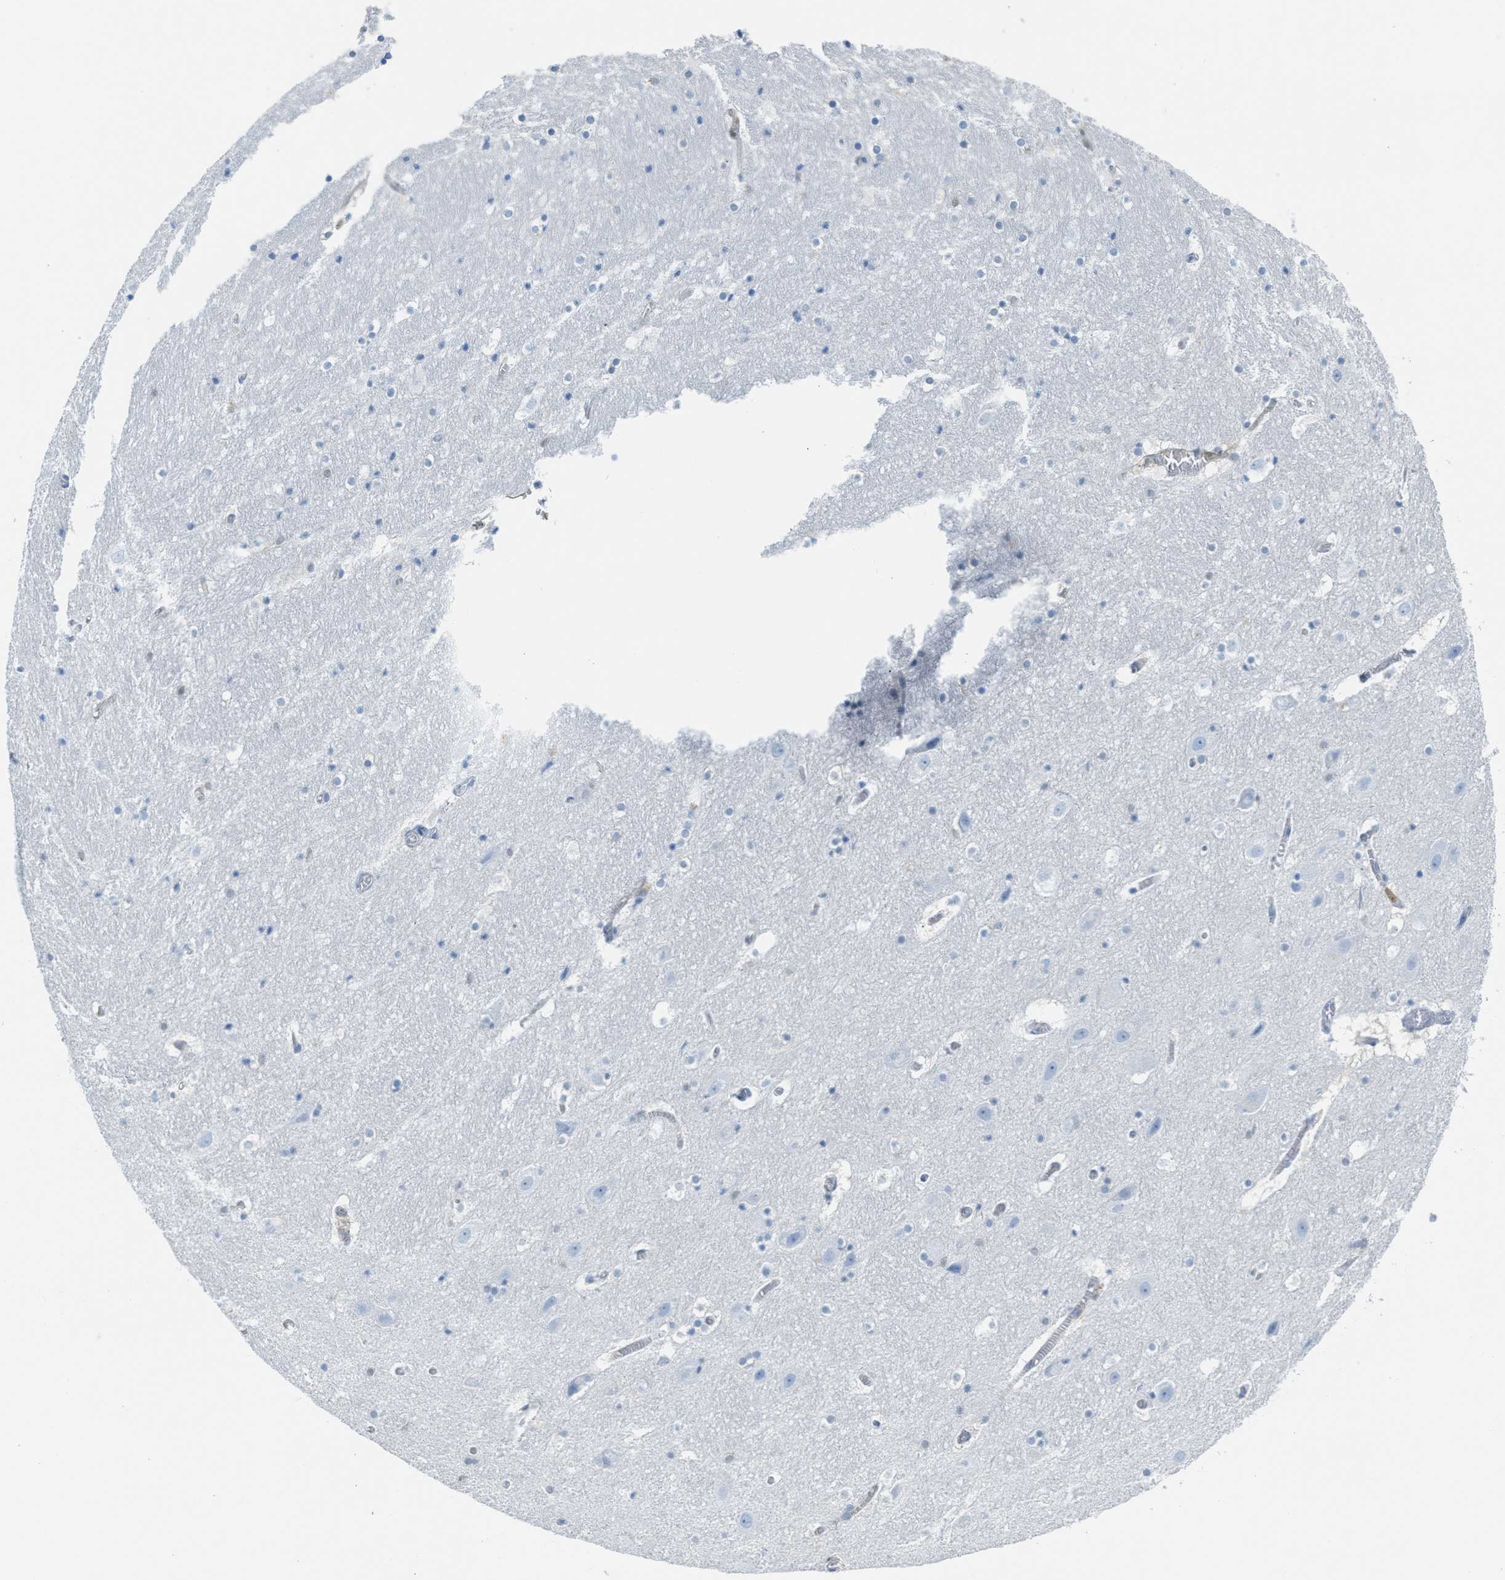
{"staining": {"intensity": "negative", "quantity": "none", "location": "none"}, "tissue": "hippocampus", "cell_type": "Glial cells", "image_type": "normal", "snomed": [{"axis": "morphology", "description": "Normal tissue, NOS"}, {"axis": "topography", "description": "Hippocampus"}], "caption": "A micrograph of hippocampus stained for a protein displays no brown staining in glial cells.", "gene": "SERPINB1", "patient": {"sex": "male", "age": 45}}